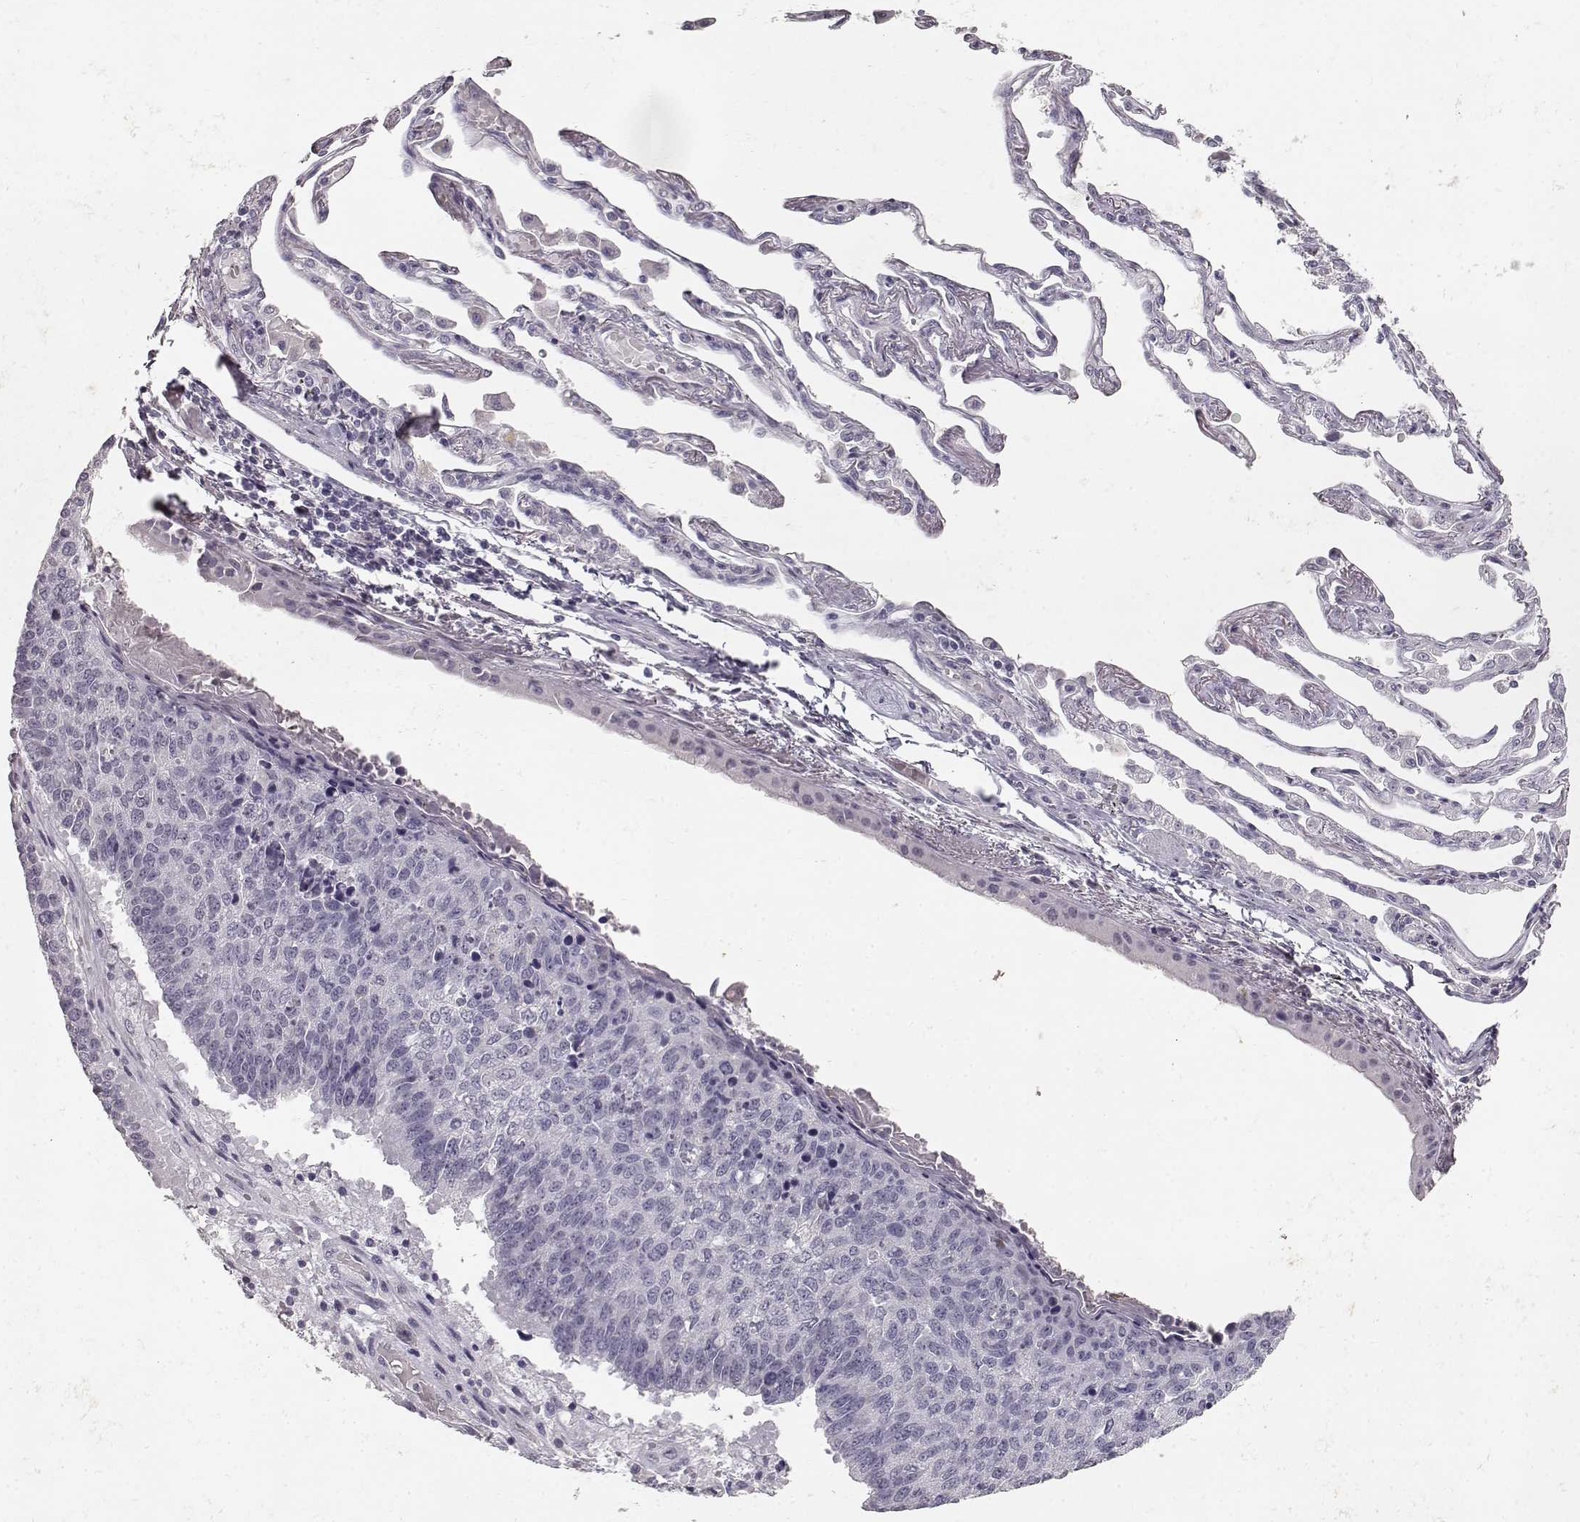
{"staining": {"intensity": "negative", "quantity": "none", "location": "none"}, "tissue": "lung cancer", "cell_type": "Tumor cells", "image_type": "cancer", "snomed": [{"axis": "morphology", "description": "Squamous cell carcinoma, NOS"}, {"axis": "topography", "description": "Lung"}], "caption": "Tumor cells are negative for brown protein staining in lung cancer.", "gene": "TPH2", "patient": {"sex": "male", "age": 73}}